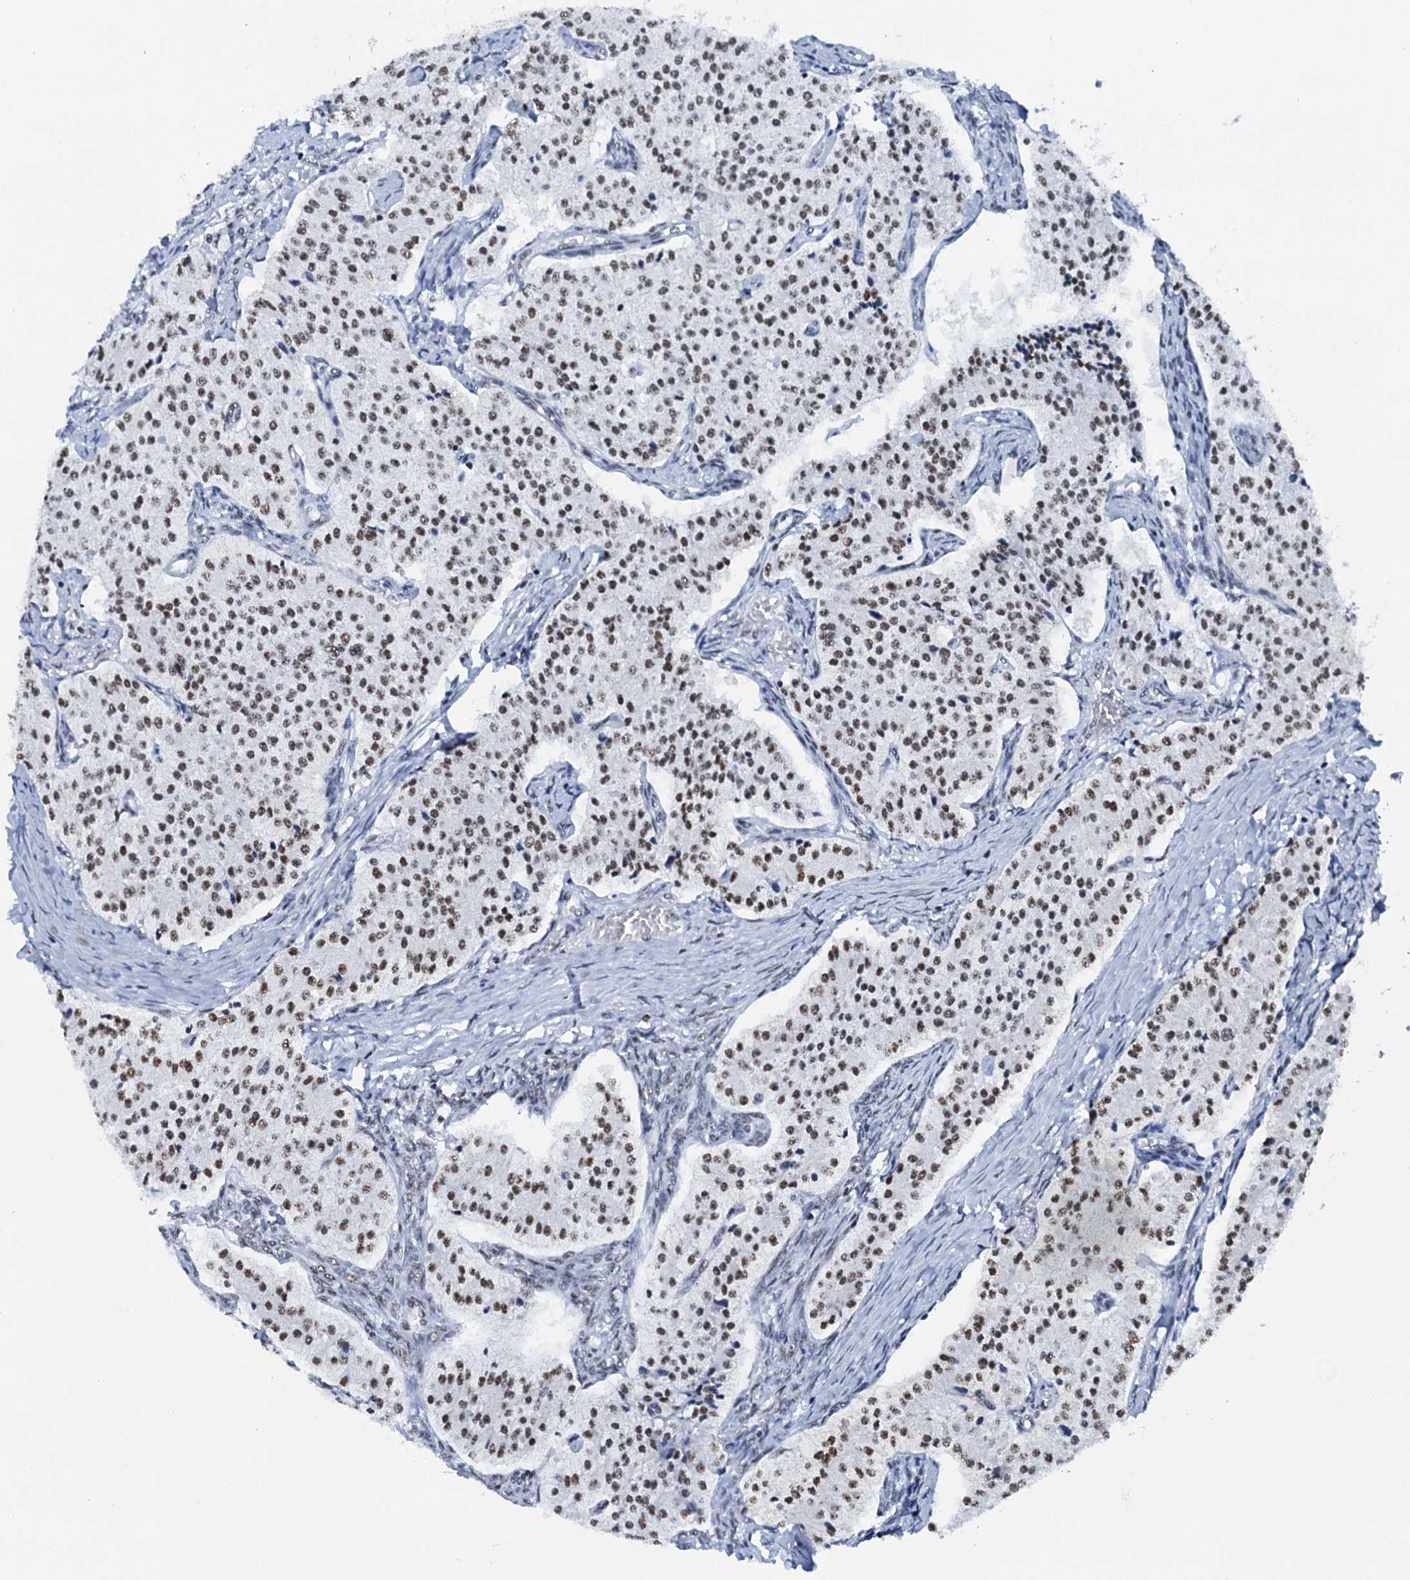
{"staining": {"intensity": "moderate", "quantity": ">75%", "location": "nuclear"}, "tissue": "carcinoid", "cell_type": "Tumor cells", "image_type": "cancer", "snomed": [{"axis": "morphology", "description": "Carcinoid, malignant, NOS"}, {"axis": "topography", "description": "Colon"}], "caption": "This photomicrograph shows carcinoid stained with immunohistochemistry (IHC) to label a protein in brown. The nuclear of tumor cells show moderate positivity for the protein. Nuclei are counter-stained blue.", "gene": "SLTM", "patient": {"sex": "female", "age": 52}}